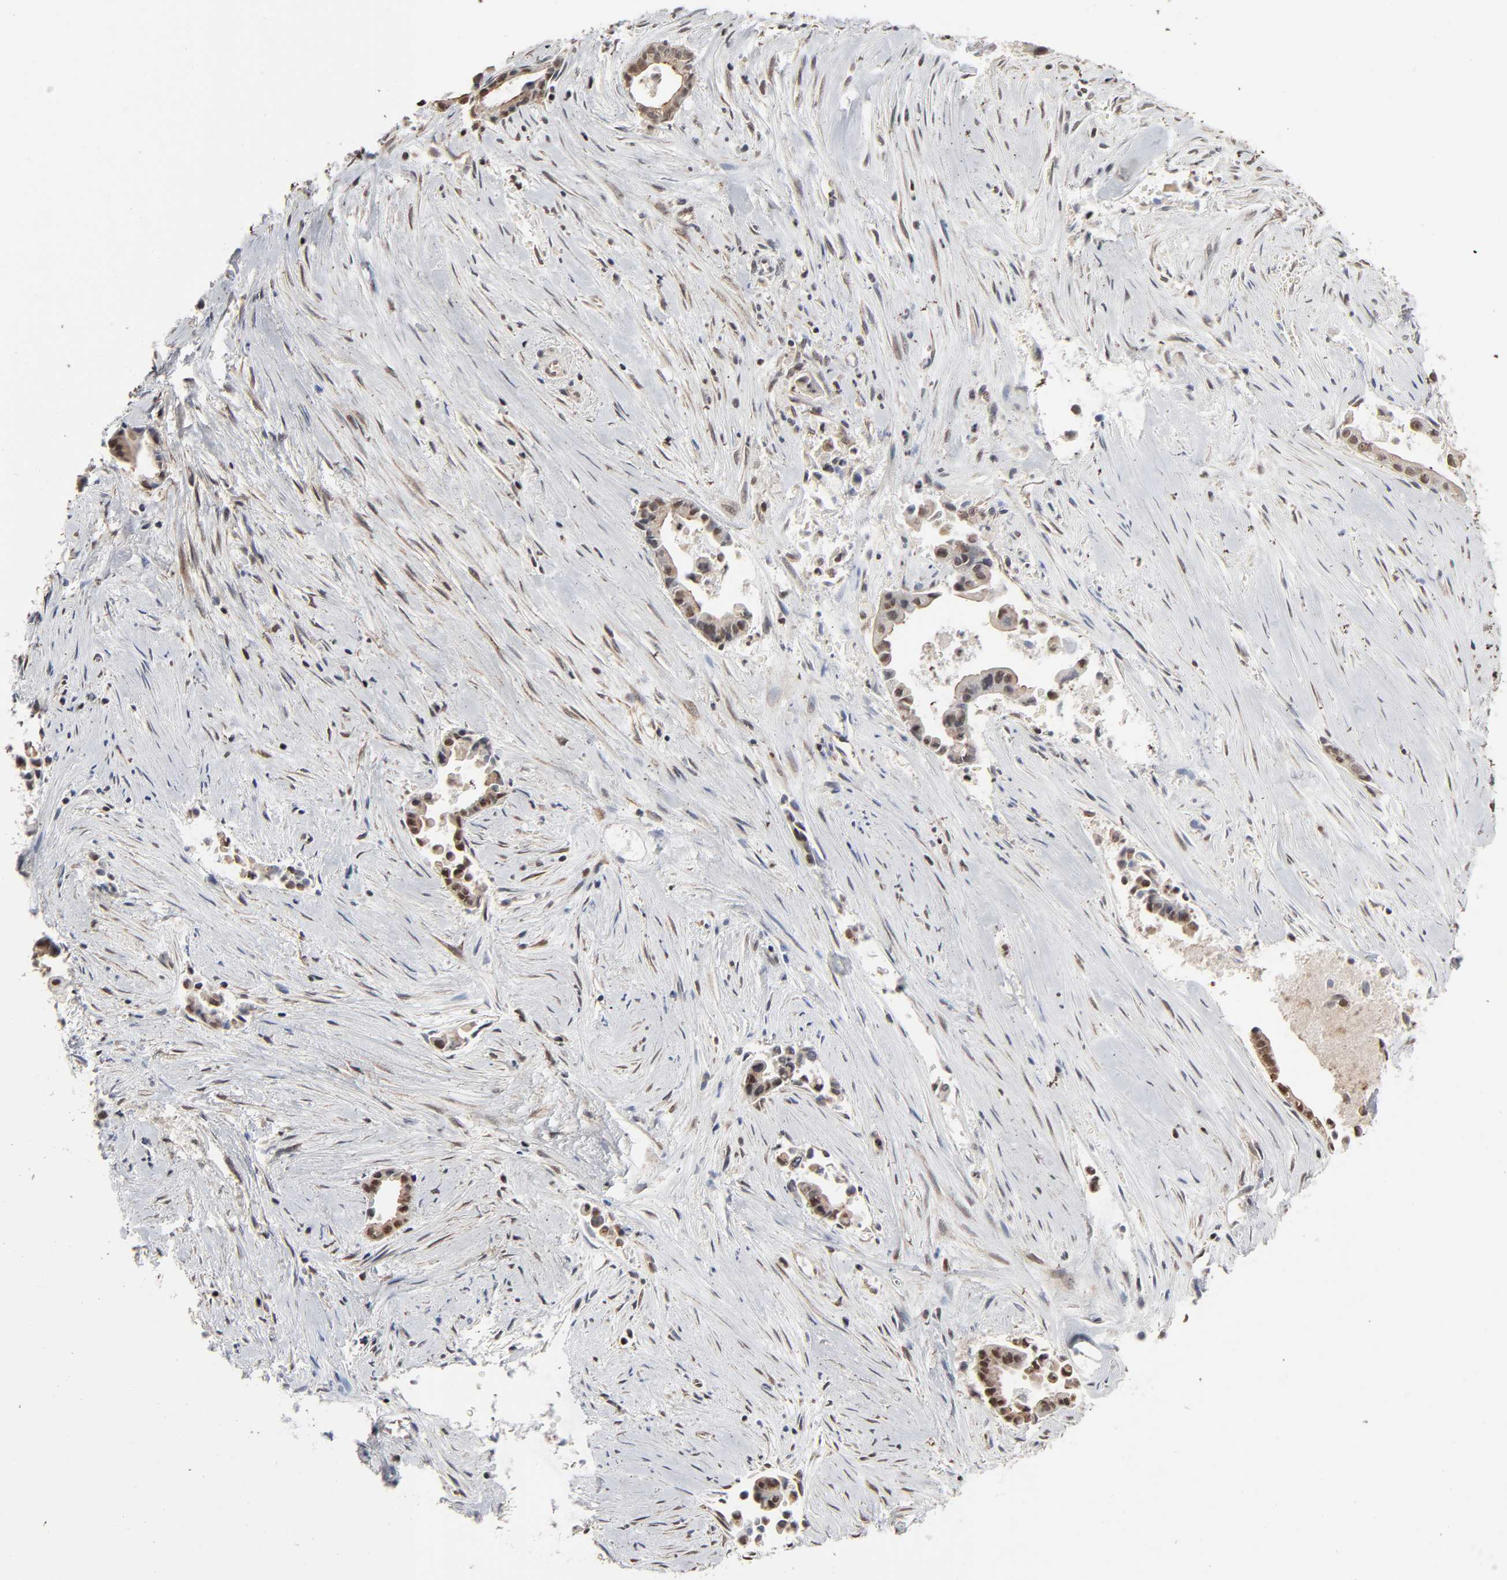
{"staining": {"intensity": "weak", "quantity": "25%-75%", "location": "cytoplasmic/membranous,nuclear"}, "tissue": "liver cancer", "cell_type": "Tumor cells", "image_type": "cancer", "snomed": [{"axis": "morphology", "description": "Cholangiocarcinoma"}, {"axis": "topography", "description": "Liver"}], "caption": "A micrograph showing weak cytoplasmic/membranous and nuclear staining in approximately 25%-75% of tumor cells in liver cancer (cholangiocarcinoma), as visualized by brown immunohistochemical staining.", "gene": "ZNF419", "patient": {"sex": "female", "age": 55}}